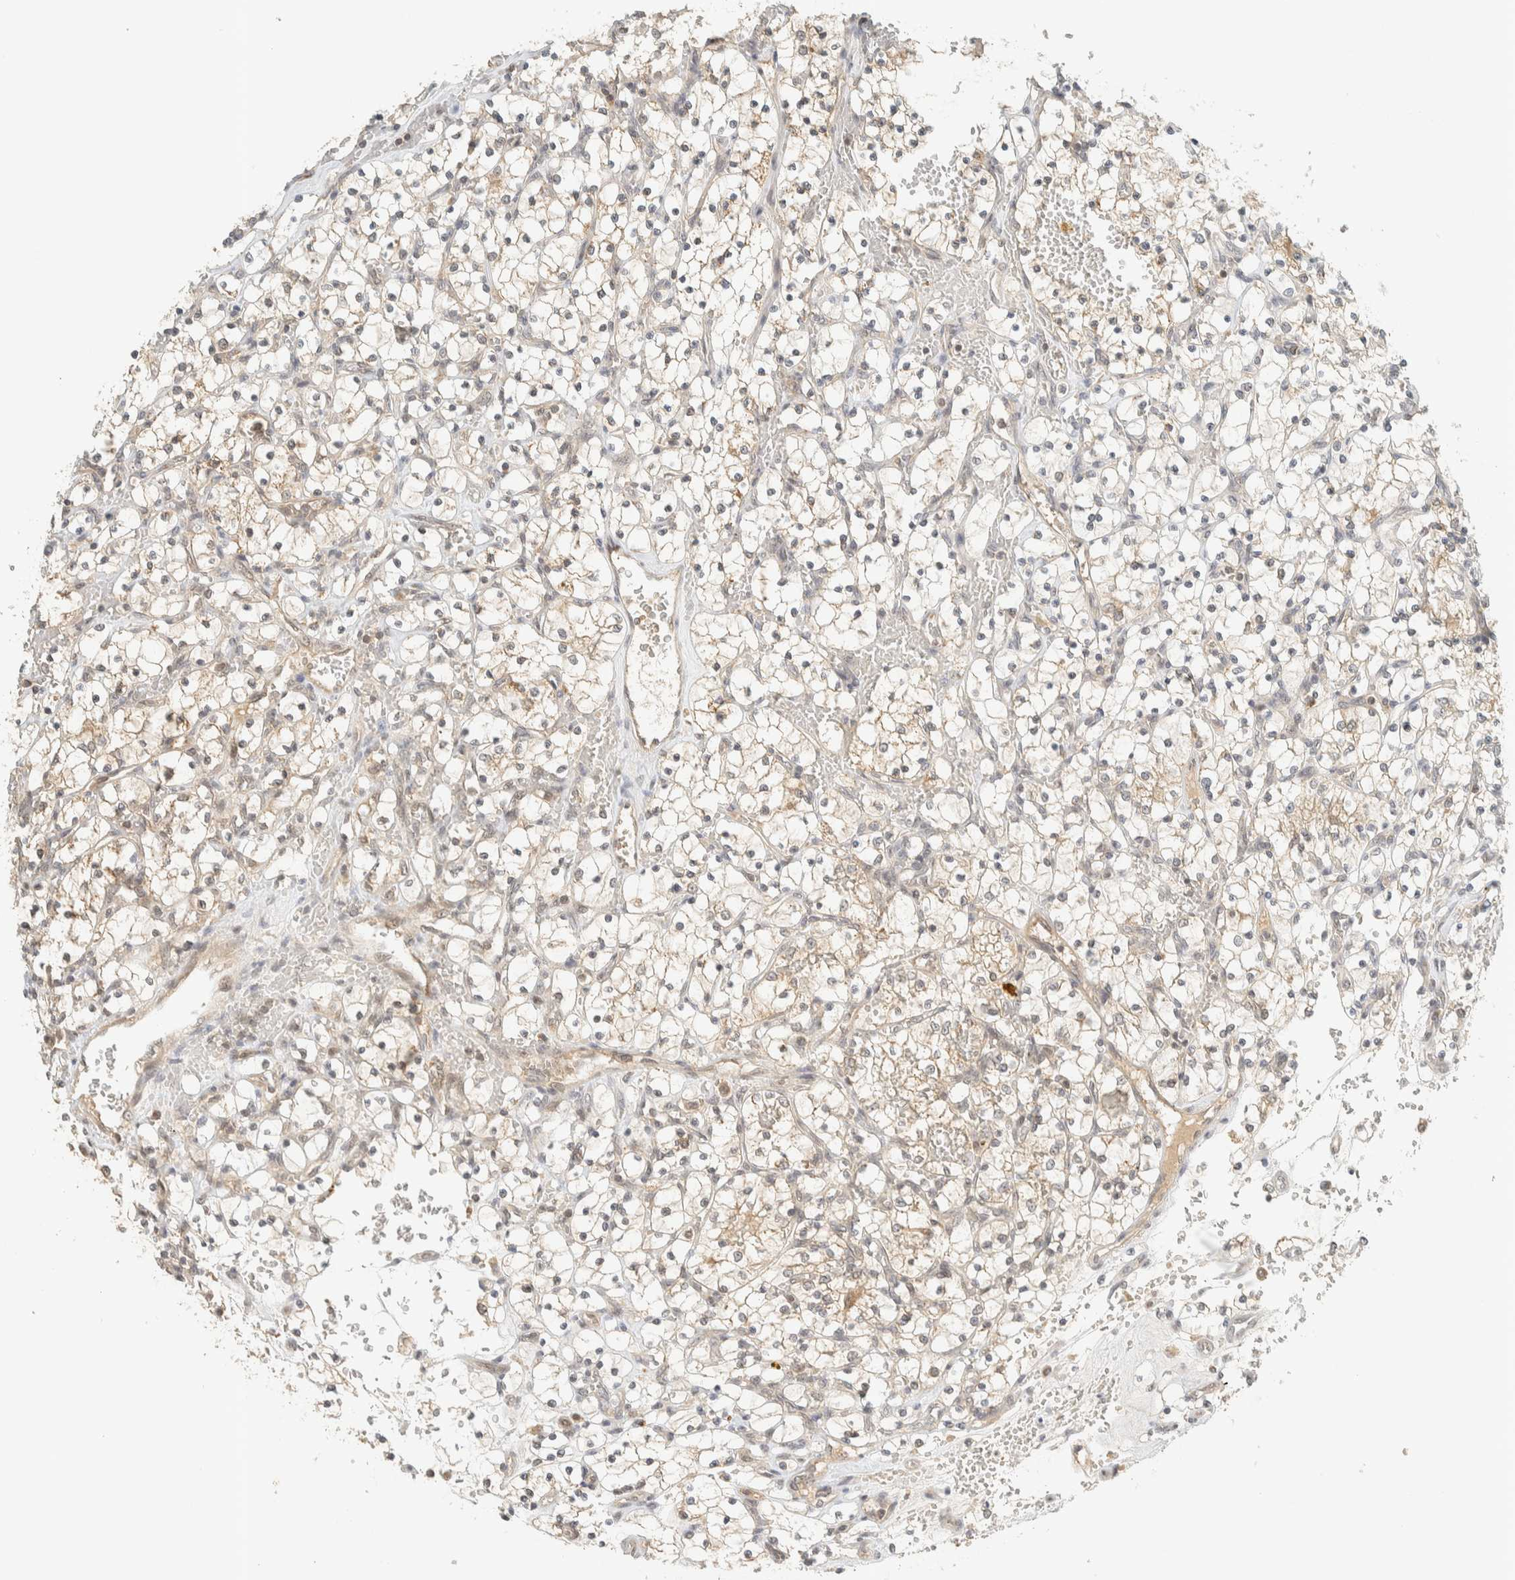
{"staining": {"intensity": "weak", "quantity": "25%-75%", "location": "cytoplasmic/membranous"}, "tissue": "renal cancer", "cell_type": "Tumor cells", "image_type": "cancer", "snomed": [{"axis": "morphology", "description": "Adenocarcinoma, NOS"}, {"axis": "topography", "description": "Kidney"}], "caption": "Human renal adenocarcinoma stained with a brown dye exhibits weak cytoplasmic/membranous positive staining in about 25%-75% of tumor cells.", "gene": "KIFAP3", "patient": {"sex": "female", "age": 69}}